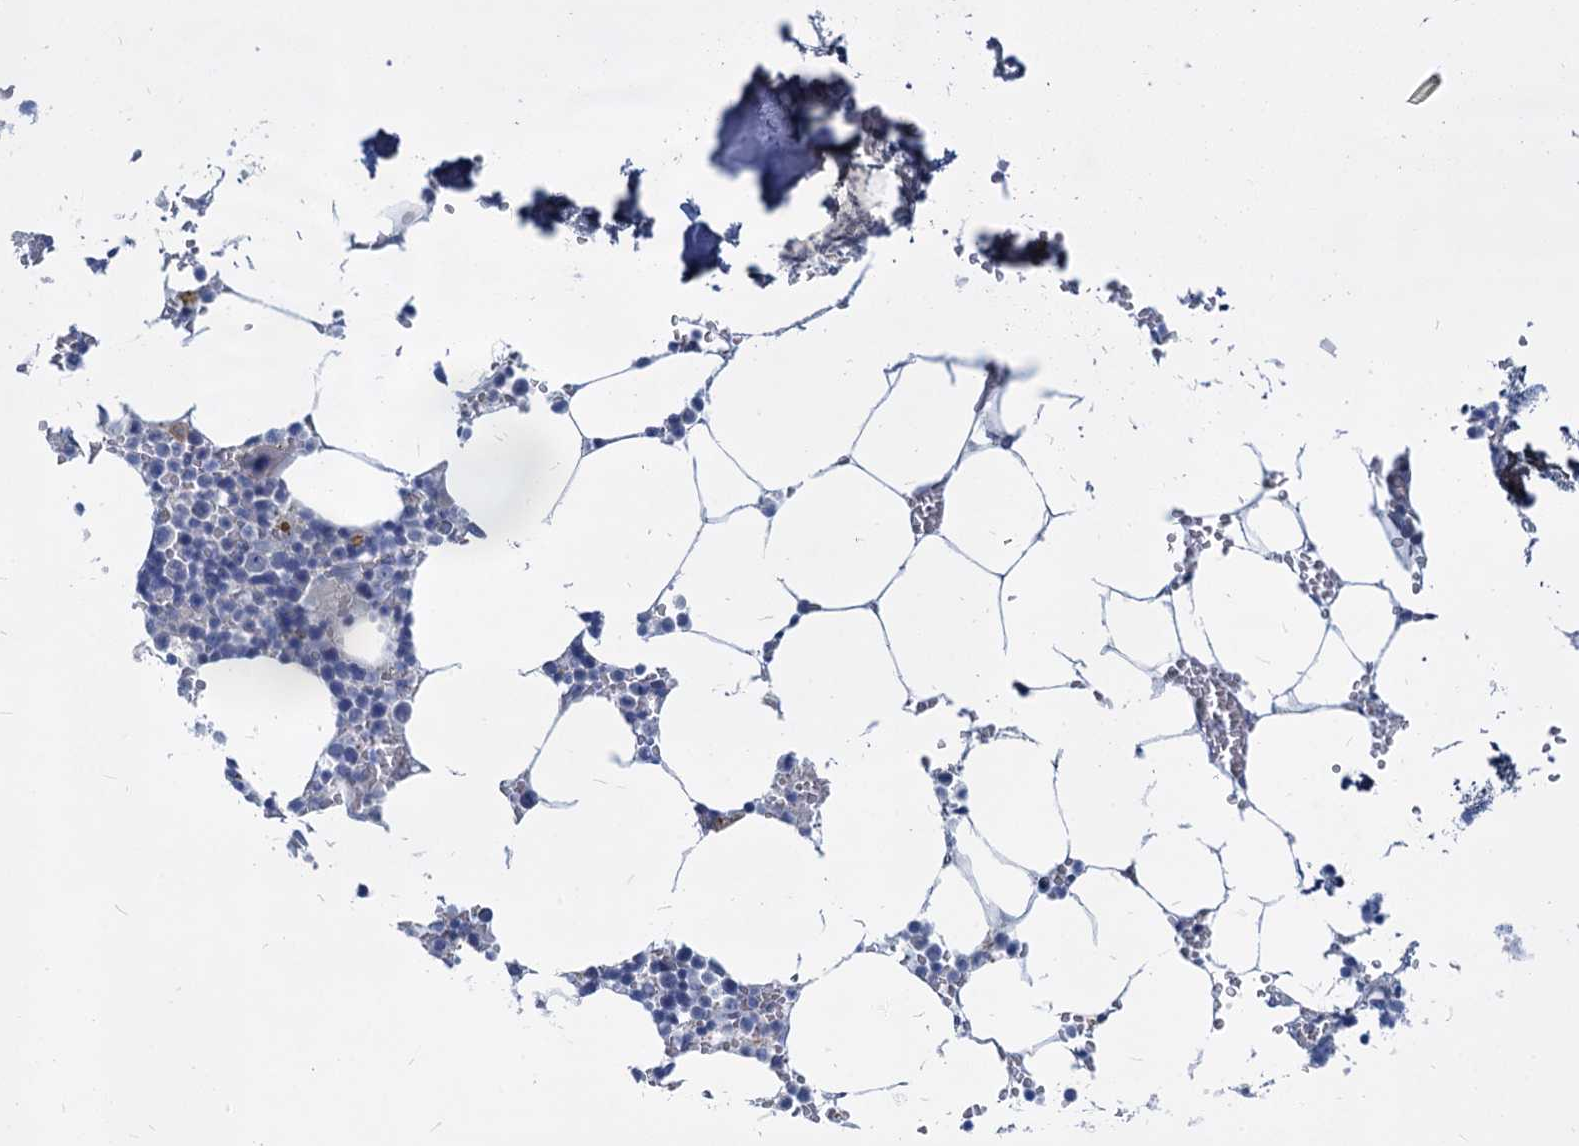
{"staining": {"intensity": "negative", "quantity": "none", "location": "none"}, "tissue": "bone marrow", "cell_type": "Hematopoietic cells", "image_type": "normal", "snomed": [{"axis": "morphology", "description": "Normal tissue, NOS"}, {"axis": "topography", "description": "Bone marrow"}], "caption": "IHC micrograph of benign human bone marrow stained for a protein (brown), which shows no staining in hematopoietic cells. The staining was performed using DAB to visualize the protein expression in brown, while the nuclei were stained in blue with hematoxylin (Magnification: 20x).", "gene": "GSTM3", "patient": {"sex": "male", "age": 70}}